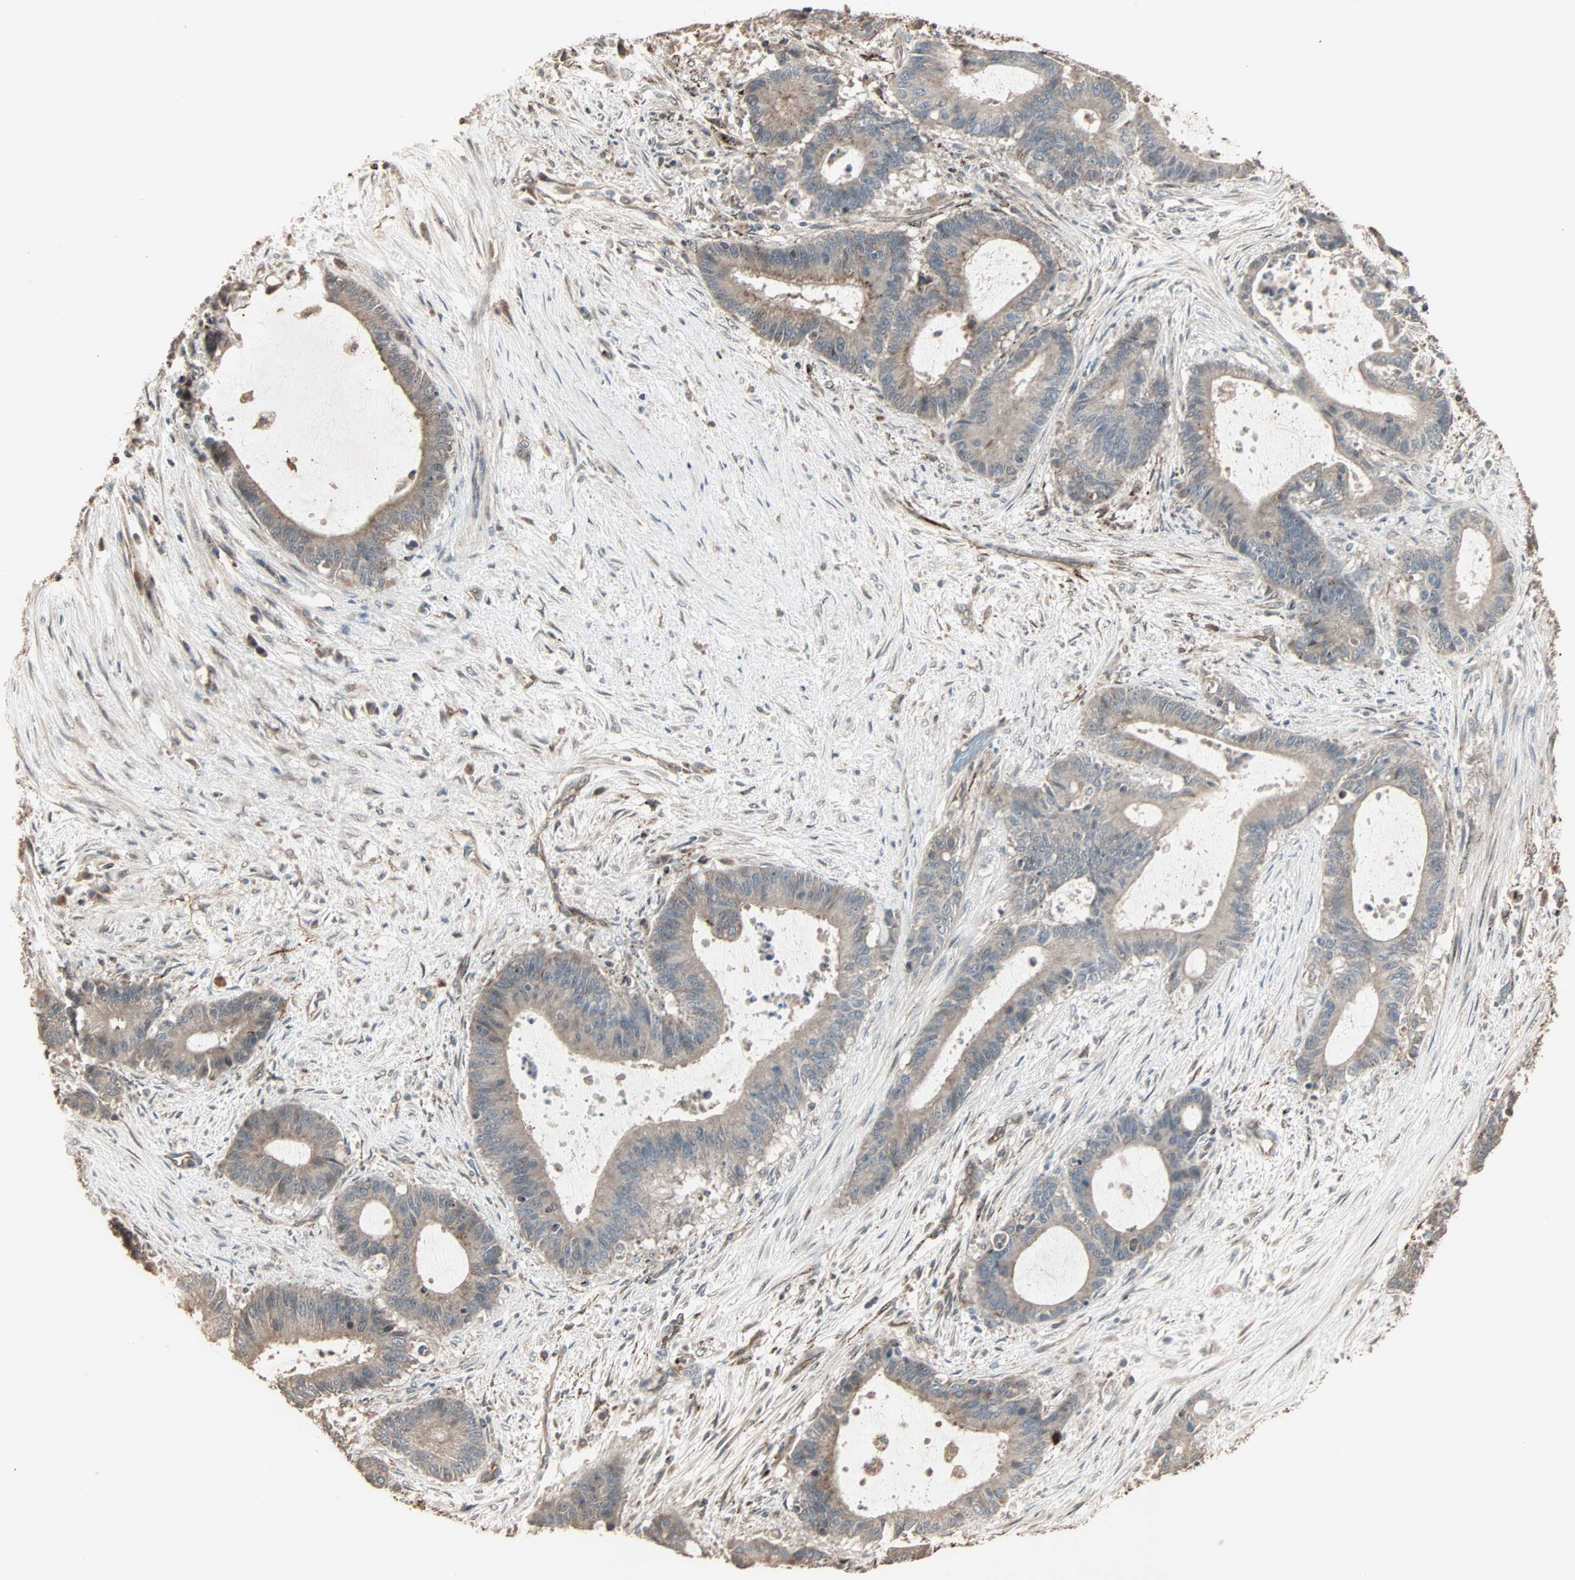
{"staining": {"intensity": "weak", "quantity": ">75%", "location": "cytoplasmic/membranous"}, "tissue": "liver cancer", "cell_type": "Tumor cells", "image_type": "cancer", "snomed": [{"axis": "morphology", "description": "Cholangiocarcinoma"}, {"axis": "topography", "description": "Liver"}], "caption": "DAB immunohistochemical staining of human liver cholangiocarcinoma reveals weak cytoplasmic/membranous protein staining in about >75% of tumor cells.", "gene": "CALCRL", "patient": {"sex": "female", "age": 73}}